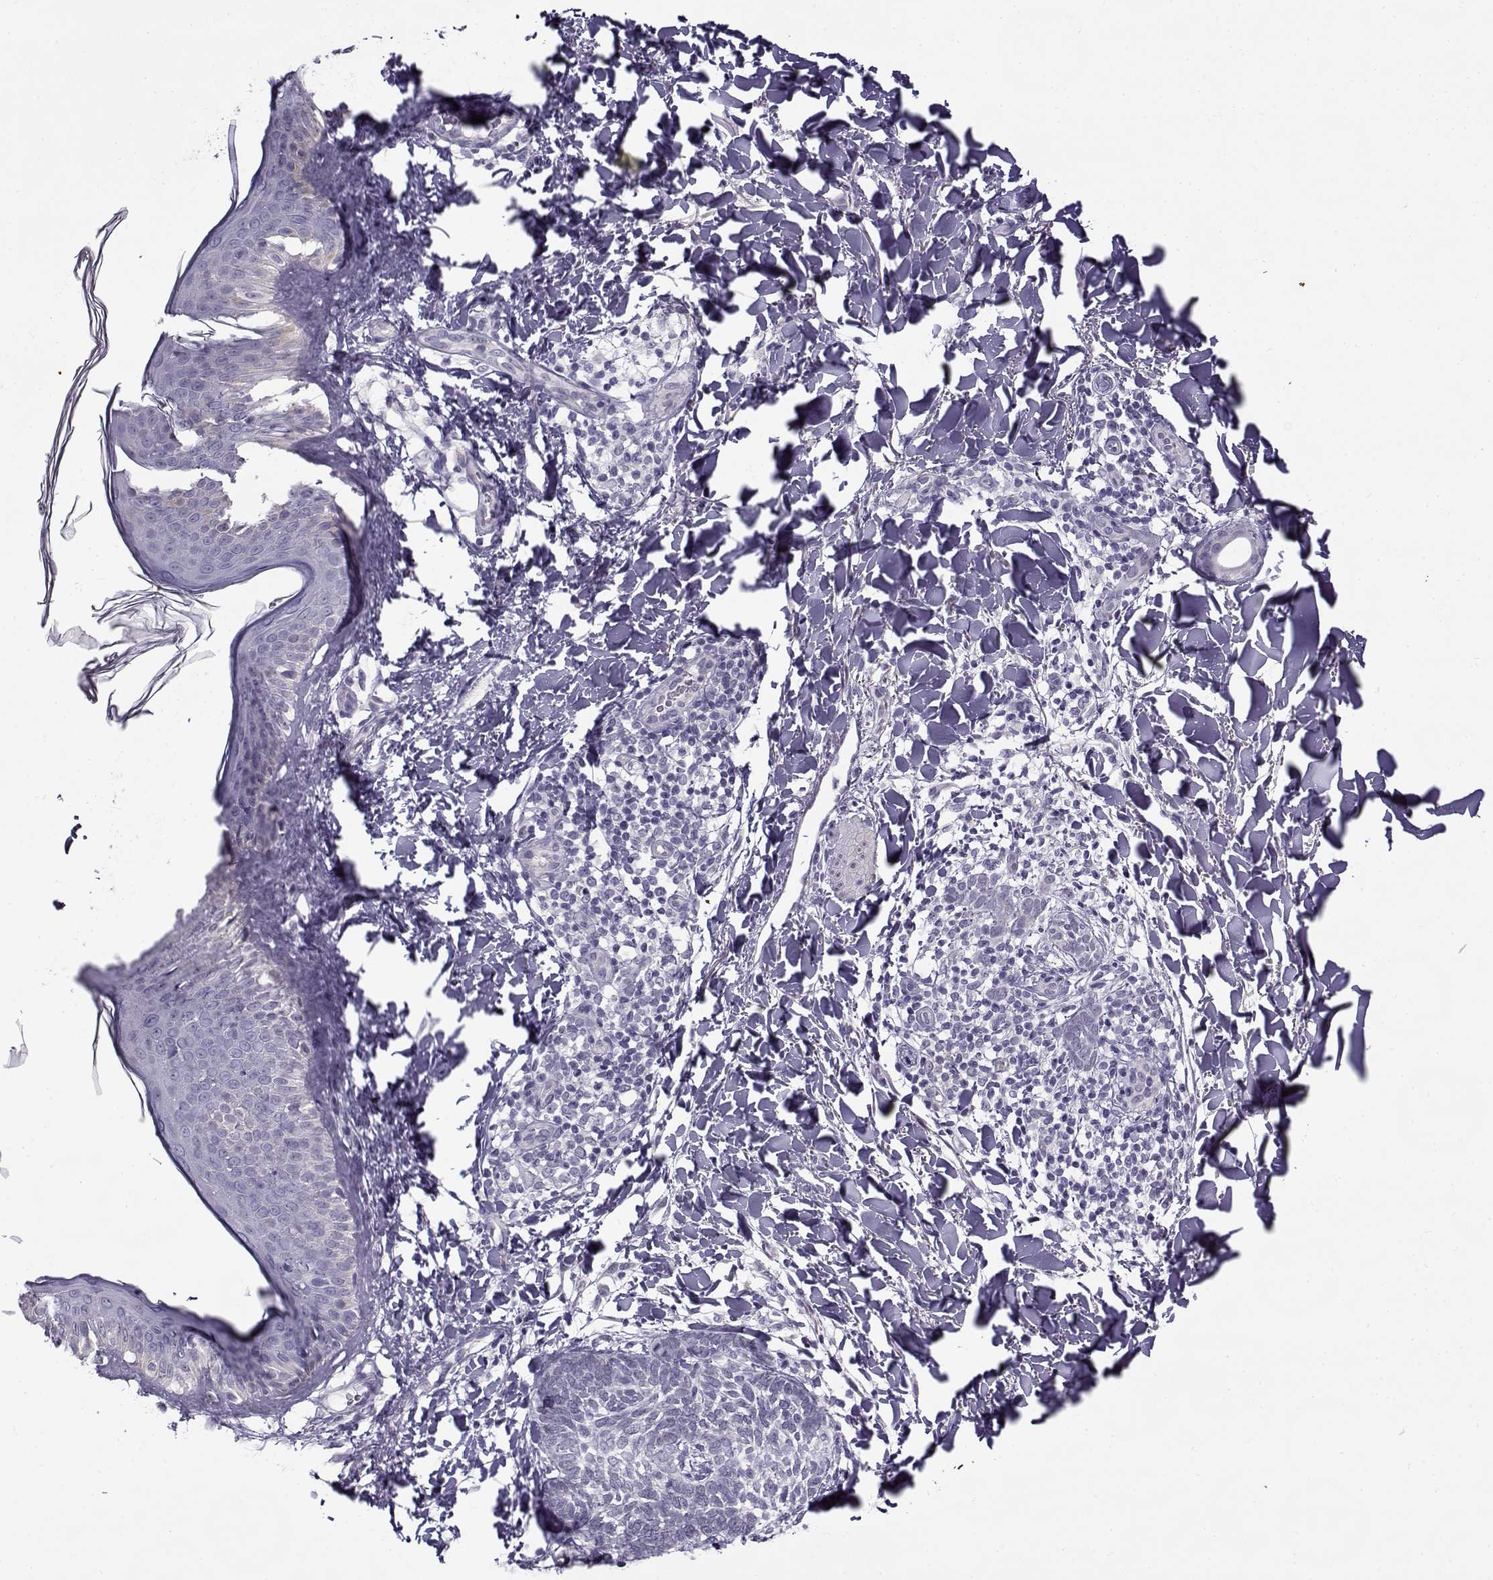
{"staining": {"intensity": "negative", "quantity": "none", "location": "none"}, "tissue": "skin cancer", "cell_type": "Tumor cells", "image_type": "cancer", "snomed": [{"axis": "morphology", "description": "Normal tissue, NOS"}, {"axis": "morphology", "description": "Basal cell carcinoma"}, {"axis": "topography", "description": "Skin"}], "caption": "Protein analysis of skin basal cell carcinoma displays no significant positivity in tumor cells. (DAB (3,3'-diaminobenzidine) immunohistochemistry (IHC) with hematoxylin counter stain).", "gene": "TEX55", "patient": {"sex": "male", "age": 46}}